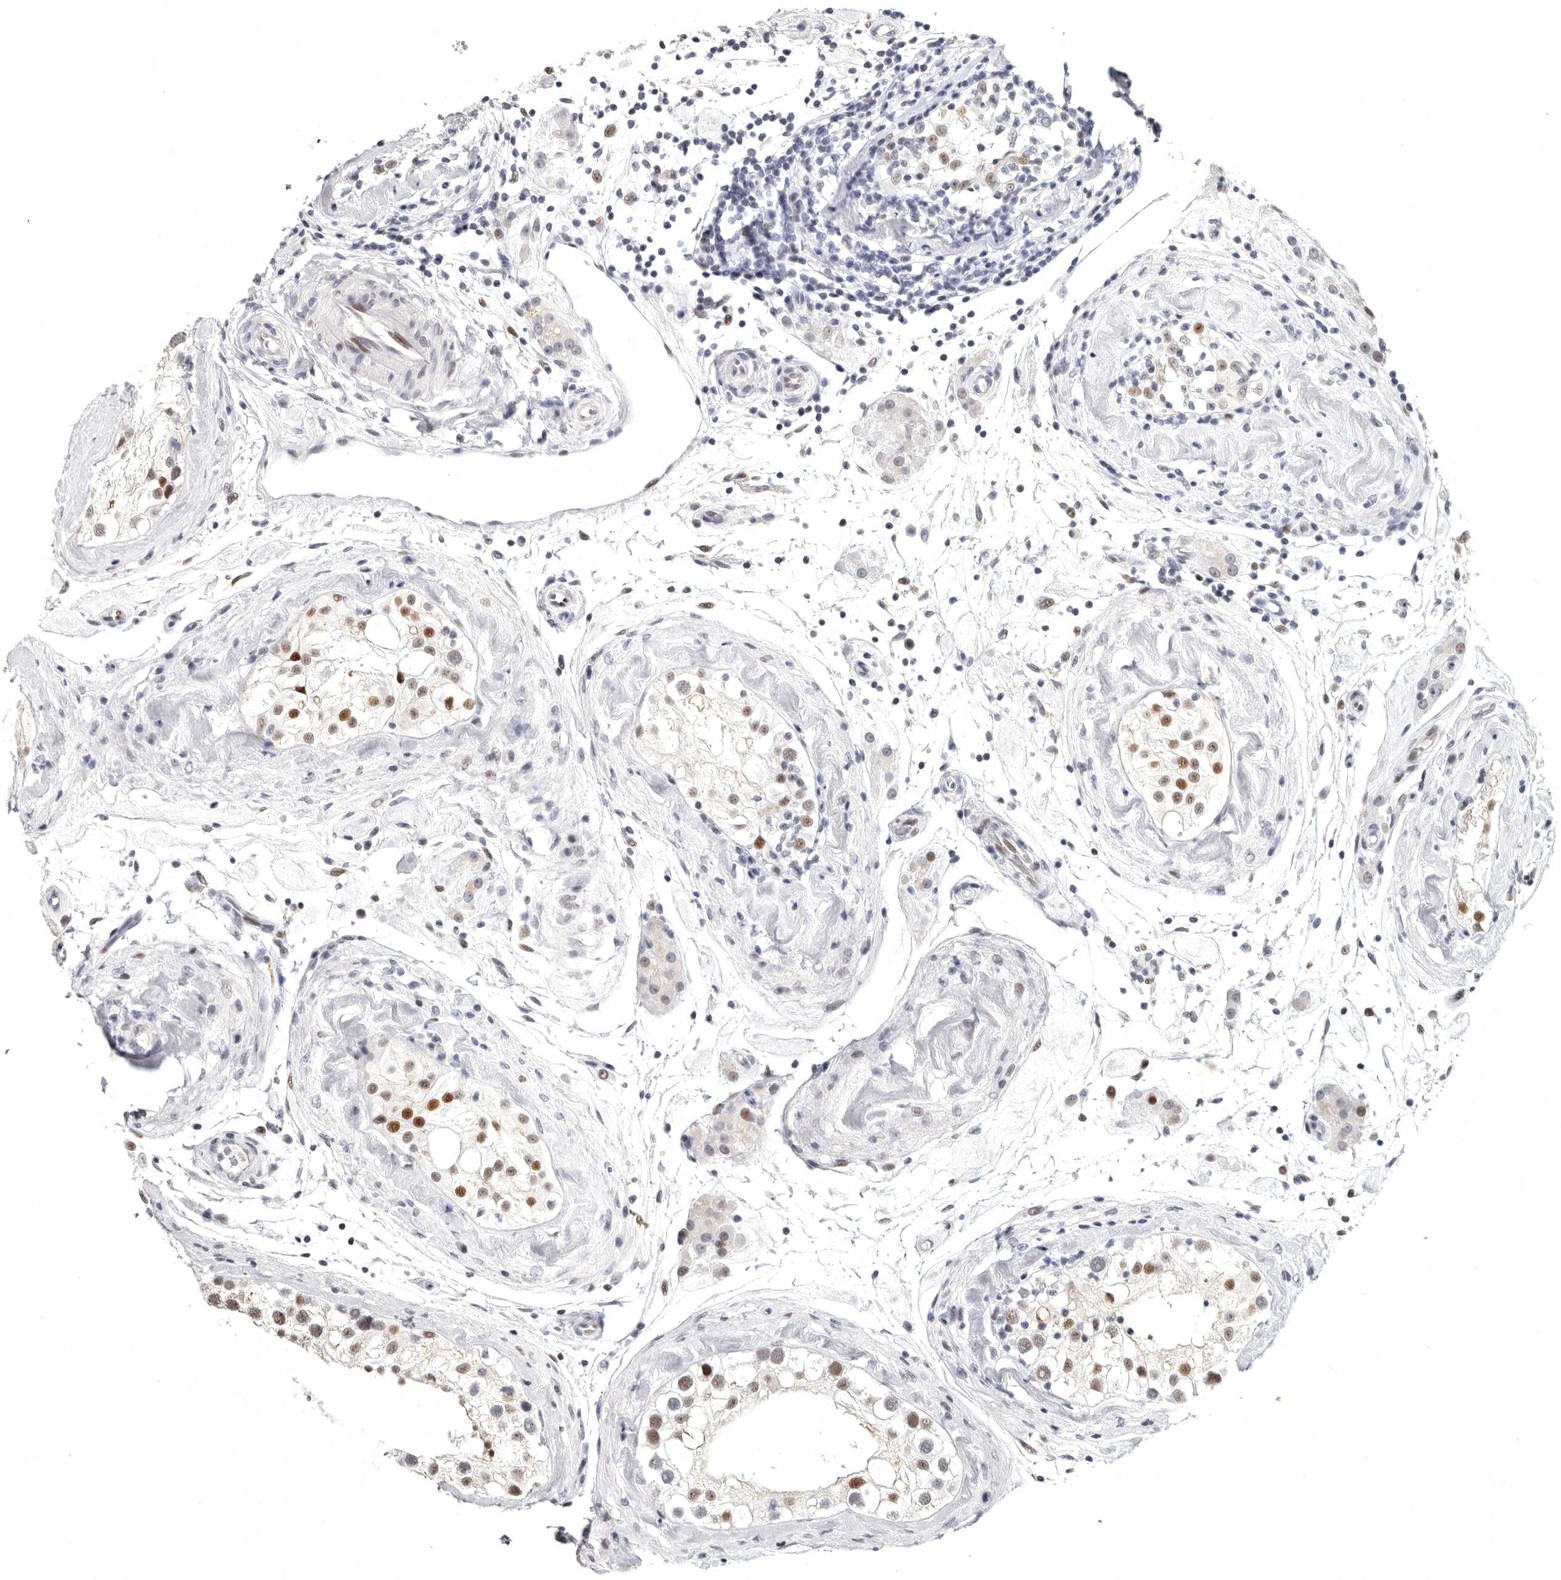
{"staining": {"intensity": "moderate", "quantity": "<25%", "location": "nuclear"}, "tissue": "testis", "cell_type": "Cells in seminiferous ducts", "image_type": "normal", "snomed": [{"axis": "morphology", "description": "Normal tissue, NOS"}, {"axis": "topography", "description": "Testis"}], "caption": "Protein expression by IHC displays moderate nuclear expression in about <25% of cells in seminiferous ducts in normal testis. Nuclei are stained in blue.", "gene": "WRAP73", "patient": {"sex": "male", "age": 46}}